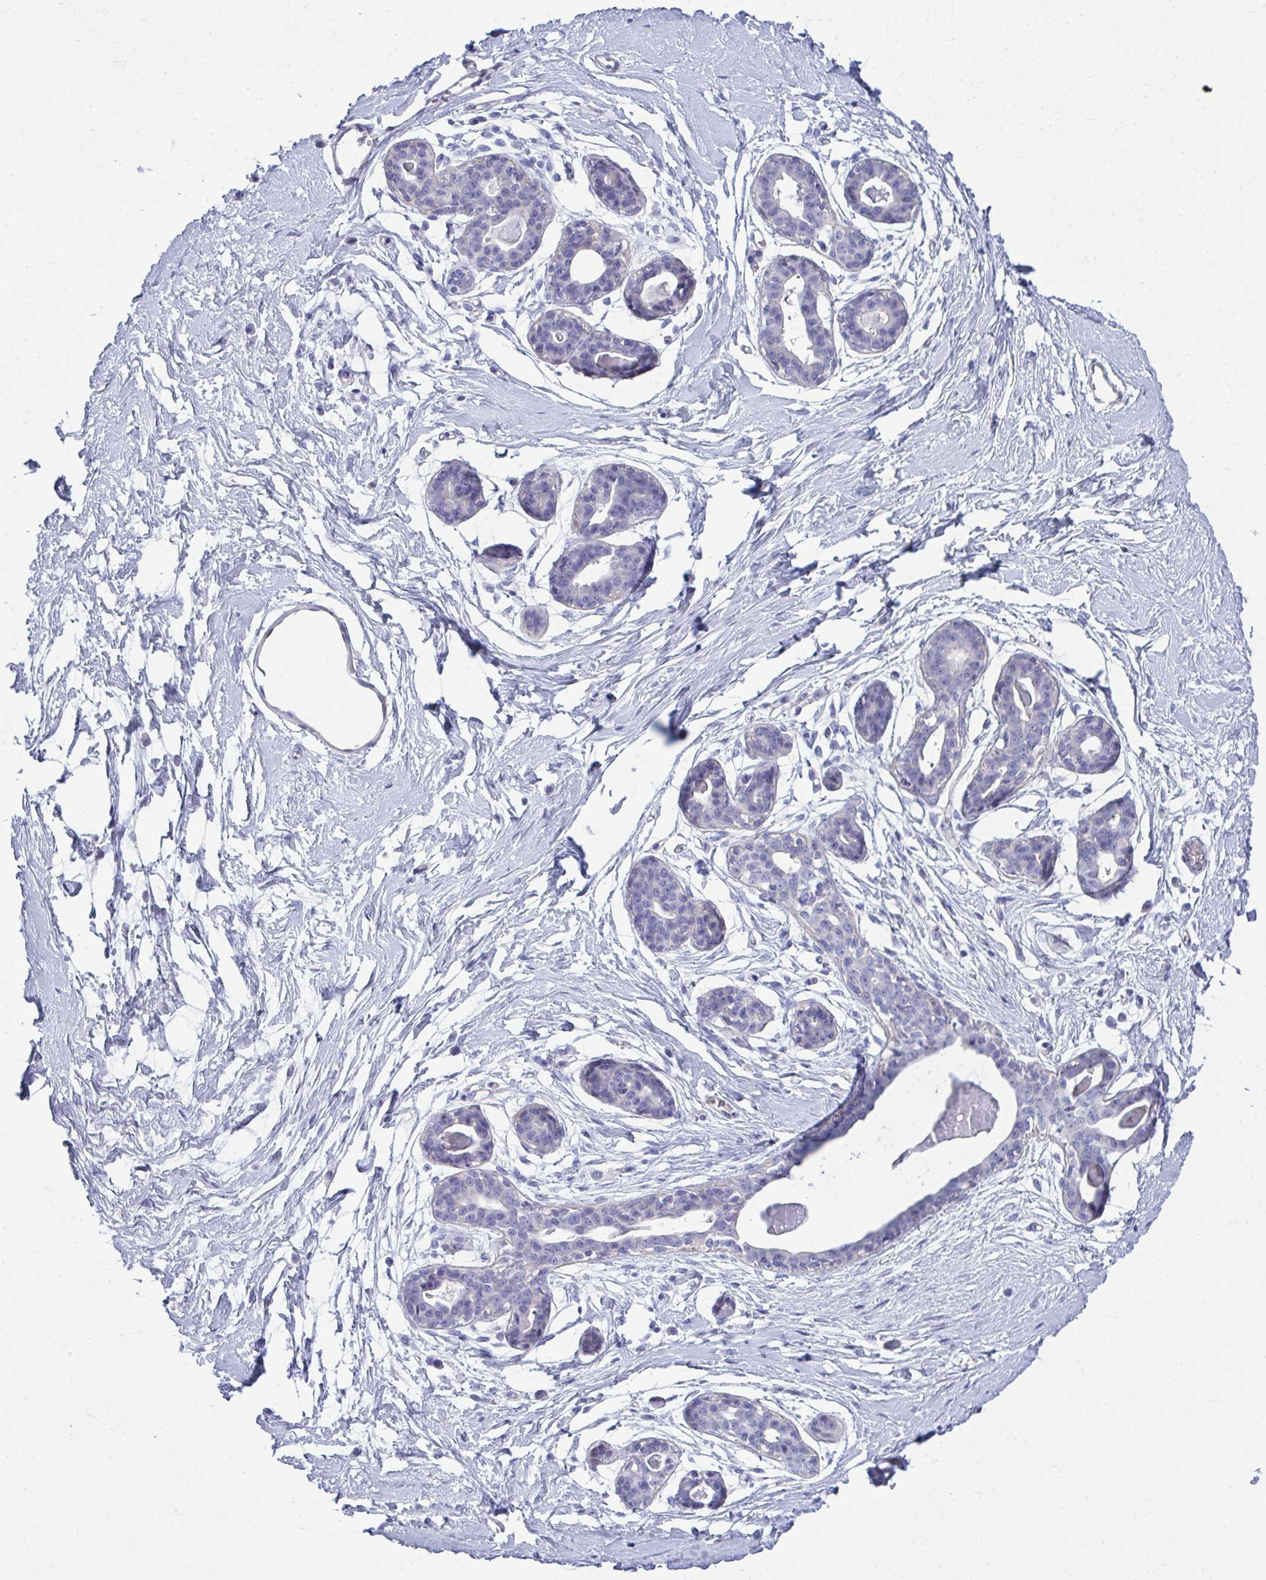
{"staining": {"intensity": "negative", "quantity": "none", "location": "none"}, "tissue": "breast", "cell_type": "Adipocytes", "image_type": "normal", "snomed": [{"axis": "morphology", "description": "Normal tissue, NOS"}, {"axis": "topography", "description": "Breast"}], "caption": "High magnification brightfield microscopy of normal breast stained with DAB (3,3'-diaminobenzidine) (brown) and counterstained with hematoxylin (blue): adipocytes show no significant staining. (DAB (3,3'-diaminobenzidine) IHC with hematoxylin counter stain).", "gene": "LRRC36", "patient": {"sex": "female", "age": 45}}